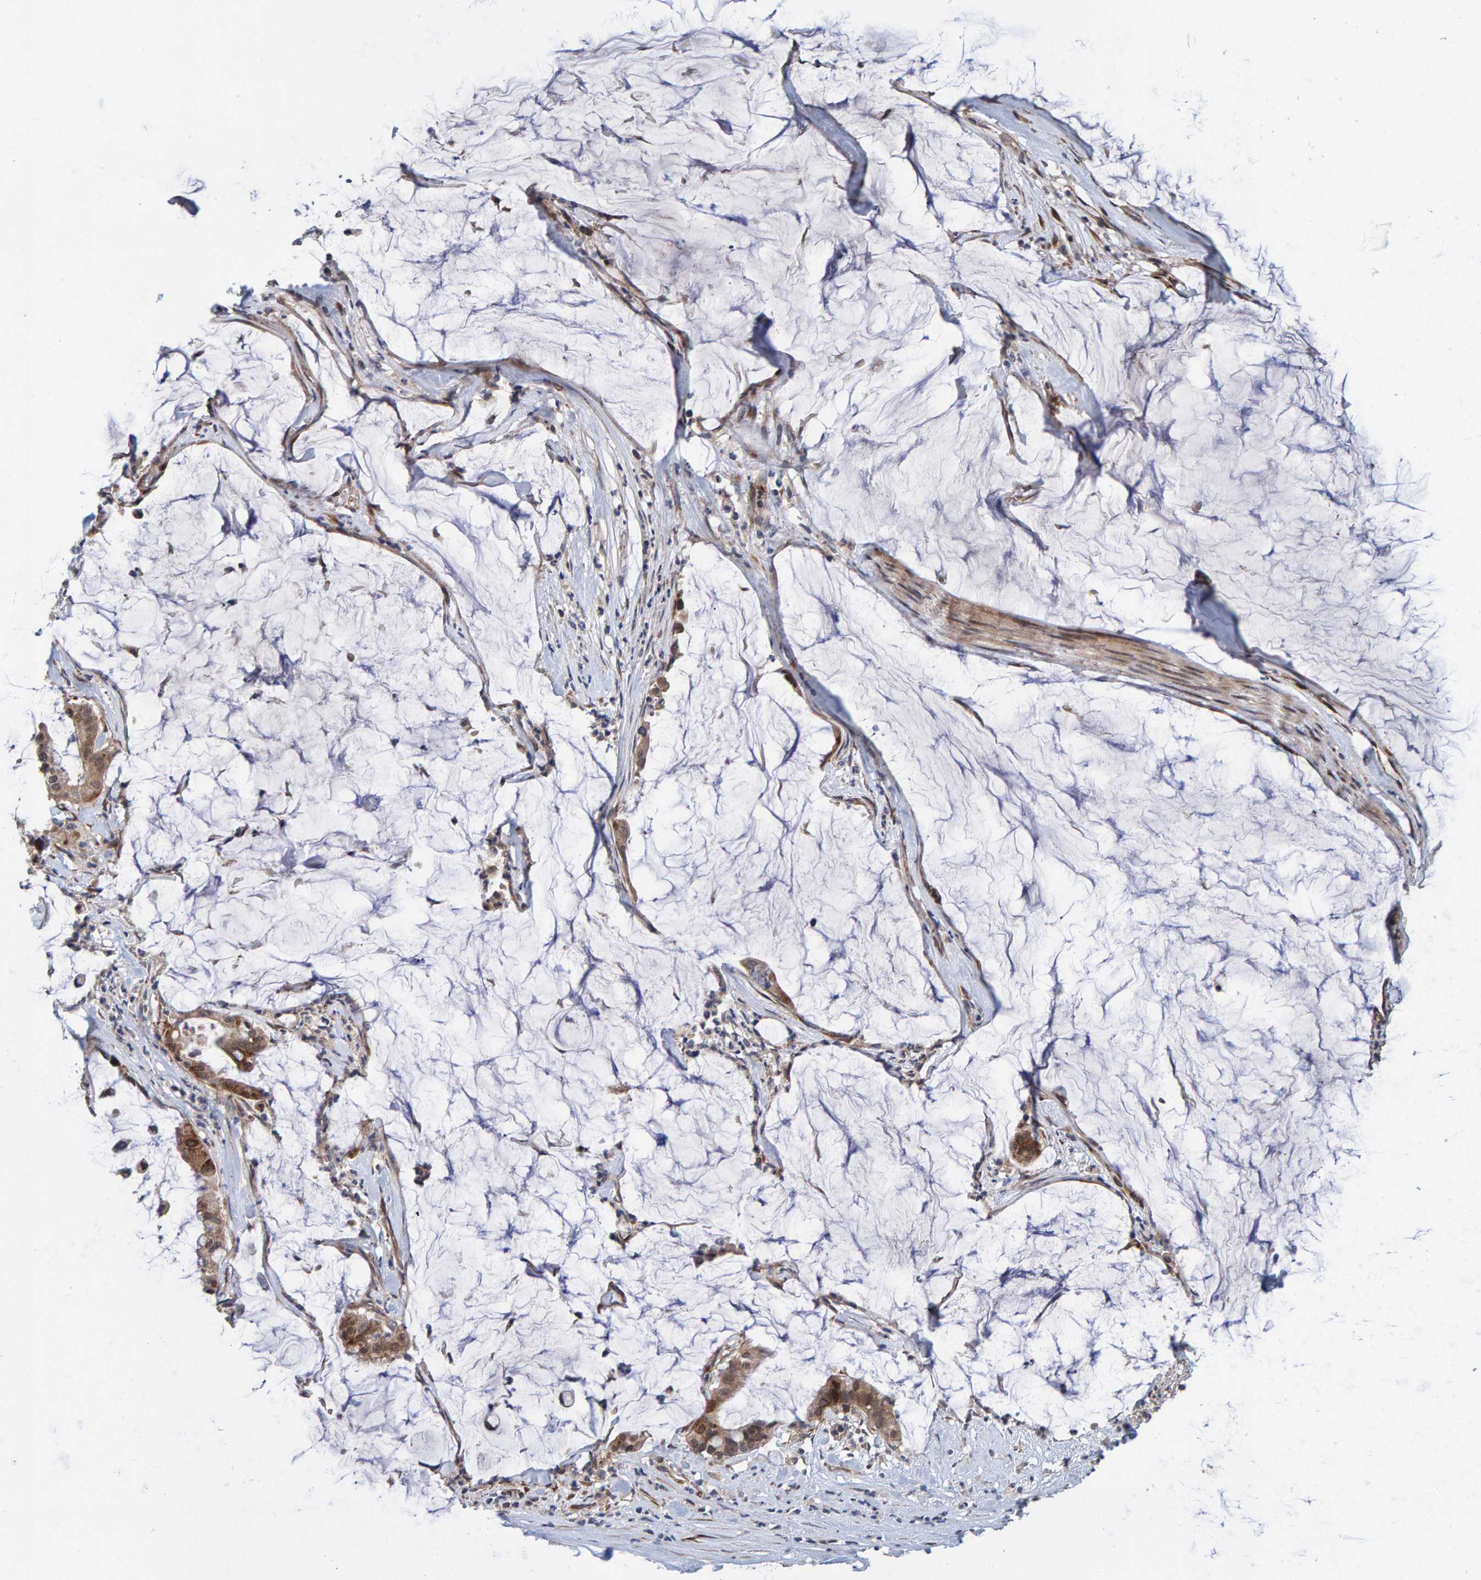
{"staining": {"intensity": "moderate", "quantity": ">75%", "location": "cytoplasmic/membranous,nuclear"}, "tissue": "pancreatic cancer", "cell_type": "Tumor cells", "image_type": "cancer", "snomed": [{"axis": "morphology", "description": "Adenocarcinoma, NOS"}, {"axis": "topography", "description": "Pancreas"}], "caption": "Protein staining of adenocarcinoma (pancreatic) tissue reveals moderate cytoplasmic/membranous and nuclear staining in about >75% of tumor cells.", "gene": "MFSD6L", "patient": {"sex": "male", "age": 41}}